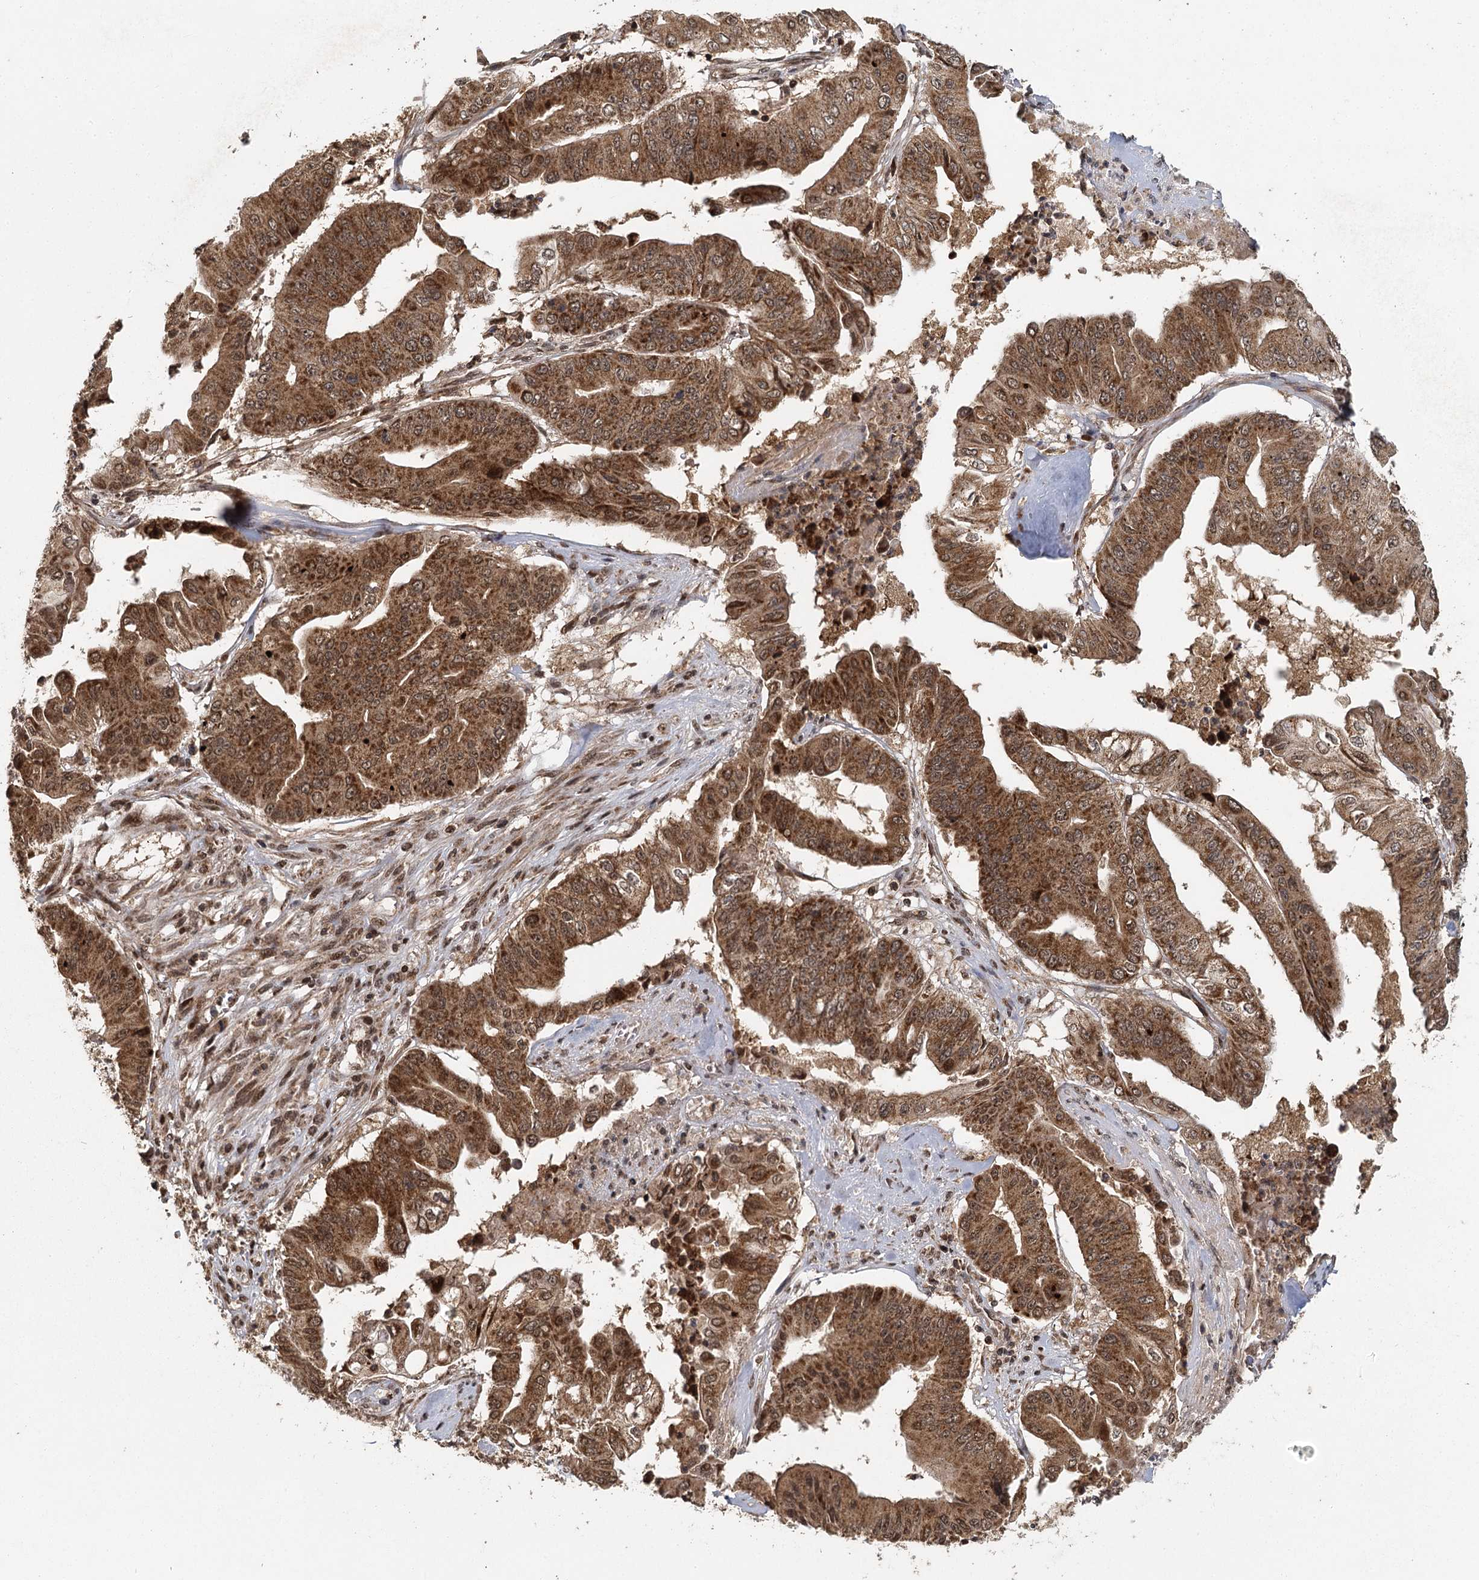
{"staining": {"intensity": "strong", "quantity": ">75%", "location": "cytoplasmic/membranous"}, "tissue": "pancreatic cancer", "cell_type": "Tumor cells", "image_type": "cancer", "snomed": [{"axis": "morphology", "description": "Adenocarcinoma, NOS"}, {"axis": "topography", "description": "Pancreas"}], "caption": "Adenocarcinoma (pancreatic) was stained to show a protein in brown. There is high levels of strong cytoplasmic/membranous staining in about >75% of tumor cells.", "gene": "MICU1", "patient": {"sex": "female", "age": 77}}